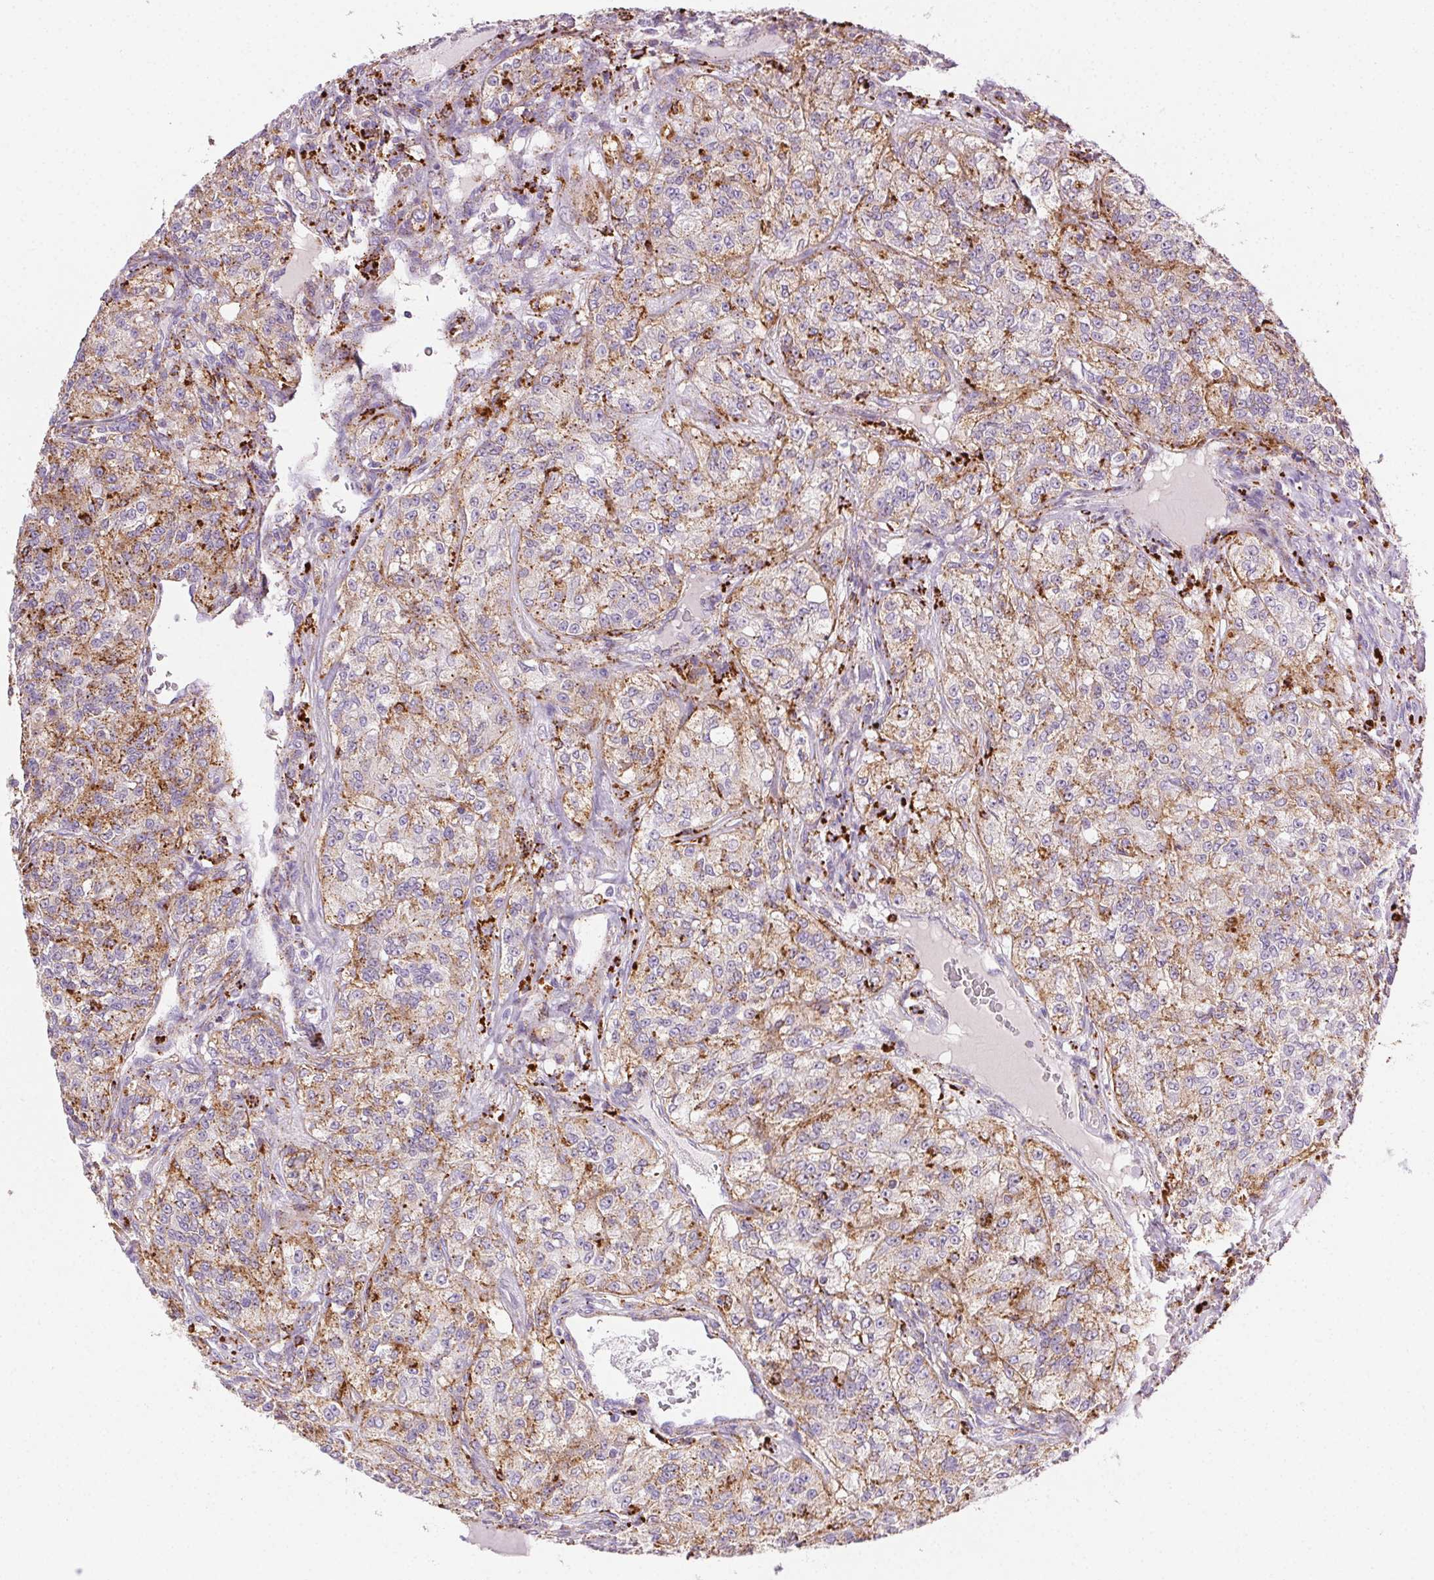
{"staining": {"intensity": "moderate", "quantity": ">75%", "location": "cytoplasmic/membranous"}, "tissue": "renal cancer", "cell_type": "Tumor cells", "image_type": "cancer", "snomed": [{"axis": "morphology", "description": "Adenocarcinoma, NOS"}, {"axis": "topography", "description": "Kidney"}], "caption": "DAB (3,3'-diaminobenzidine) immunohistochemical staining of renal cancer exhibits moderate cytoplasmic/membranous protein positivity in about >75% of tumor cells.", "gene": "SCPEP1", "patient": {"sex": "female", "age": 63}}